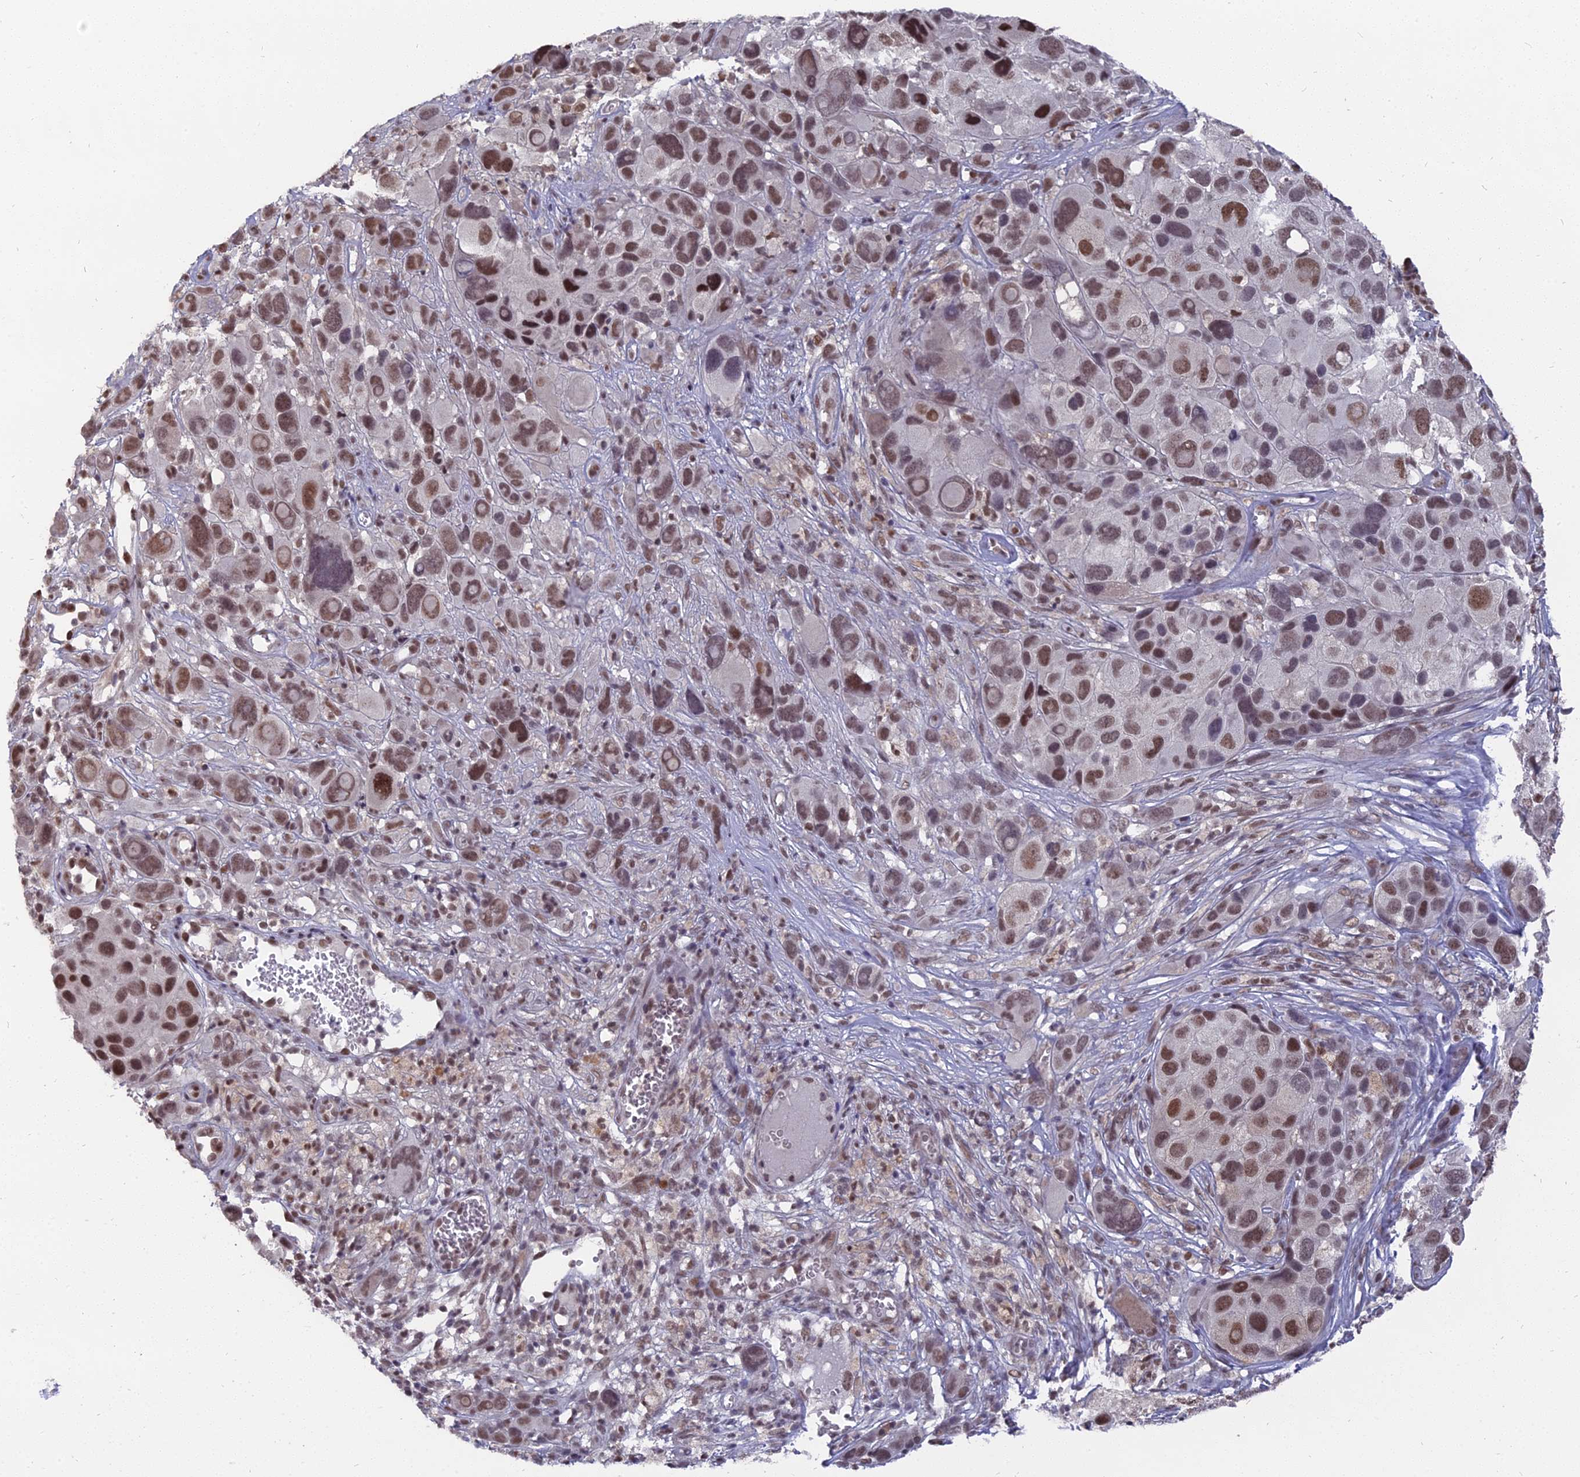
{"staining": {"intensity": "moderate", "quantity": ">75%", "location": "nuclear"}, "tissue": "melanoma", "cell_type": "Tumor cells", "image_type": "cancer", "snomed": [{"axis": "morphology", "description": "Malignant melanoma, NOS"}, {"axis": "topography", "description": "Skin of trunk"}], "caption": "Malignant melanoma stained for a protein (brown) demonstrates moderate nuclear positive positivity in approximately >75% of tumor cells.", "gene": "NR1H3", "patient": {"sex": "male", "age": 71}}